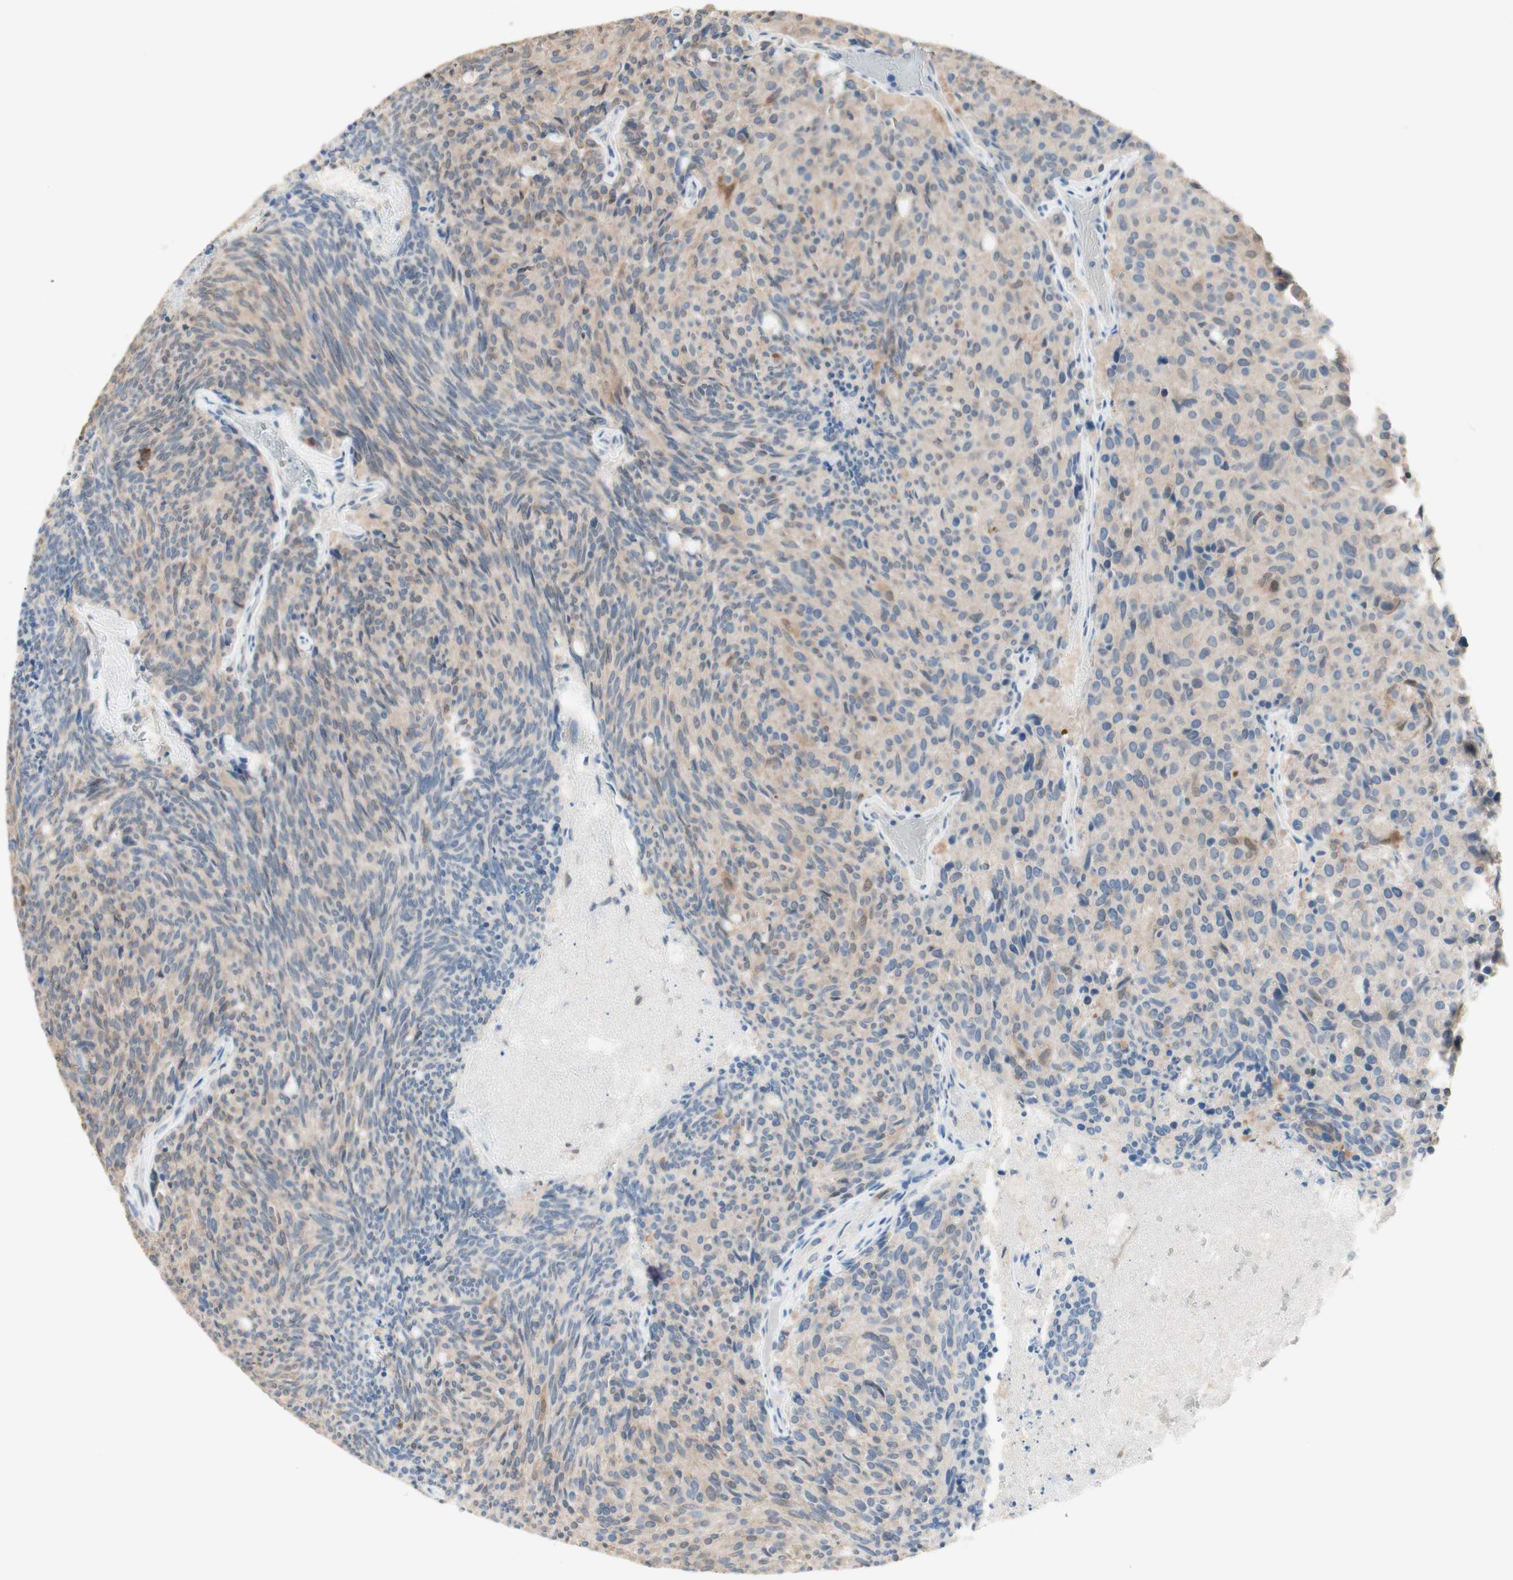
{"staining": {"intensity": "weak", "quantity": "<25%", "location": "cytoplasmic/membranous"}, "tissue": "carcinoid", "cell_type": "Tumor cells", "image_type": "cancer", "snomed": [{"axis": "morphology", "description": "Carcinoid, malignant, NOS"}, {"axis": "topography", "description": "Pancreas"}], "caption": "A photomicrograph of malignant carcinoid stained for a protein reveals no brown staining in tumor cells.", "gene": "COMT", "patient": {"sex": "female", "age": 54}}